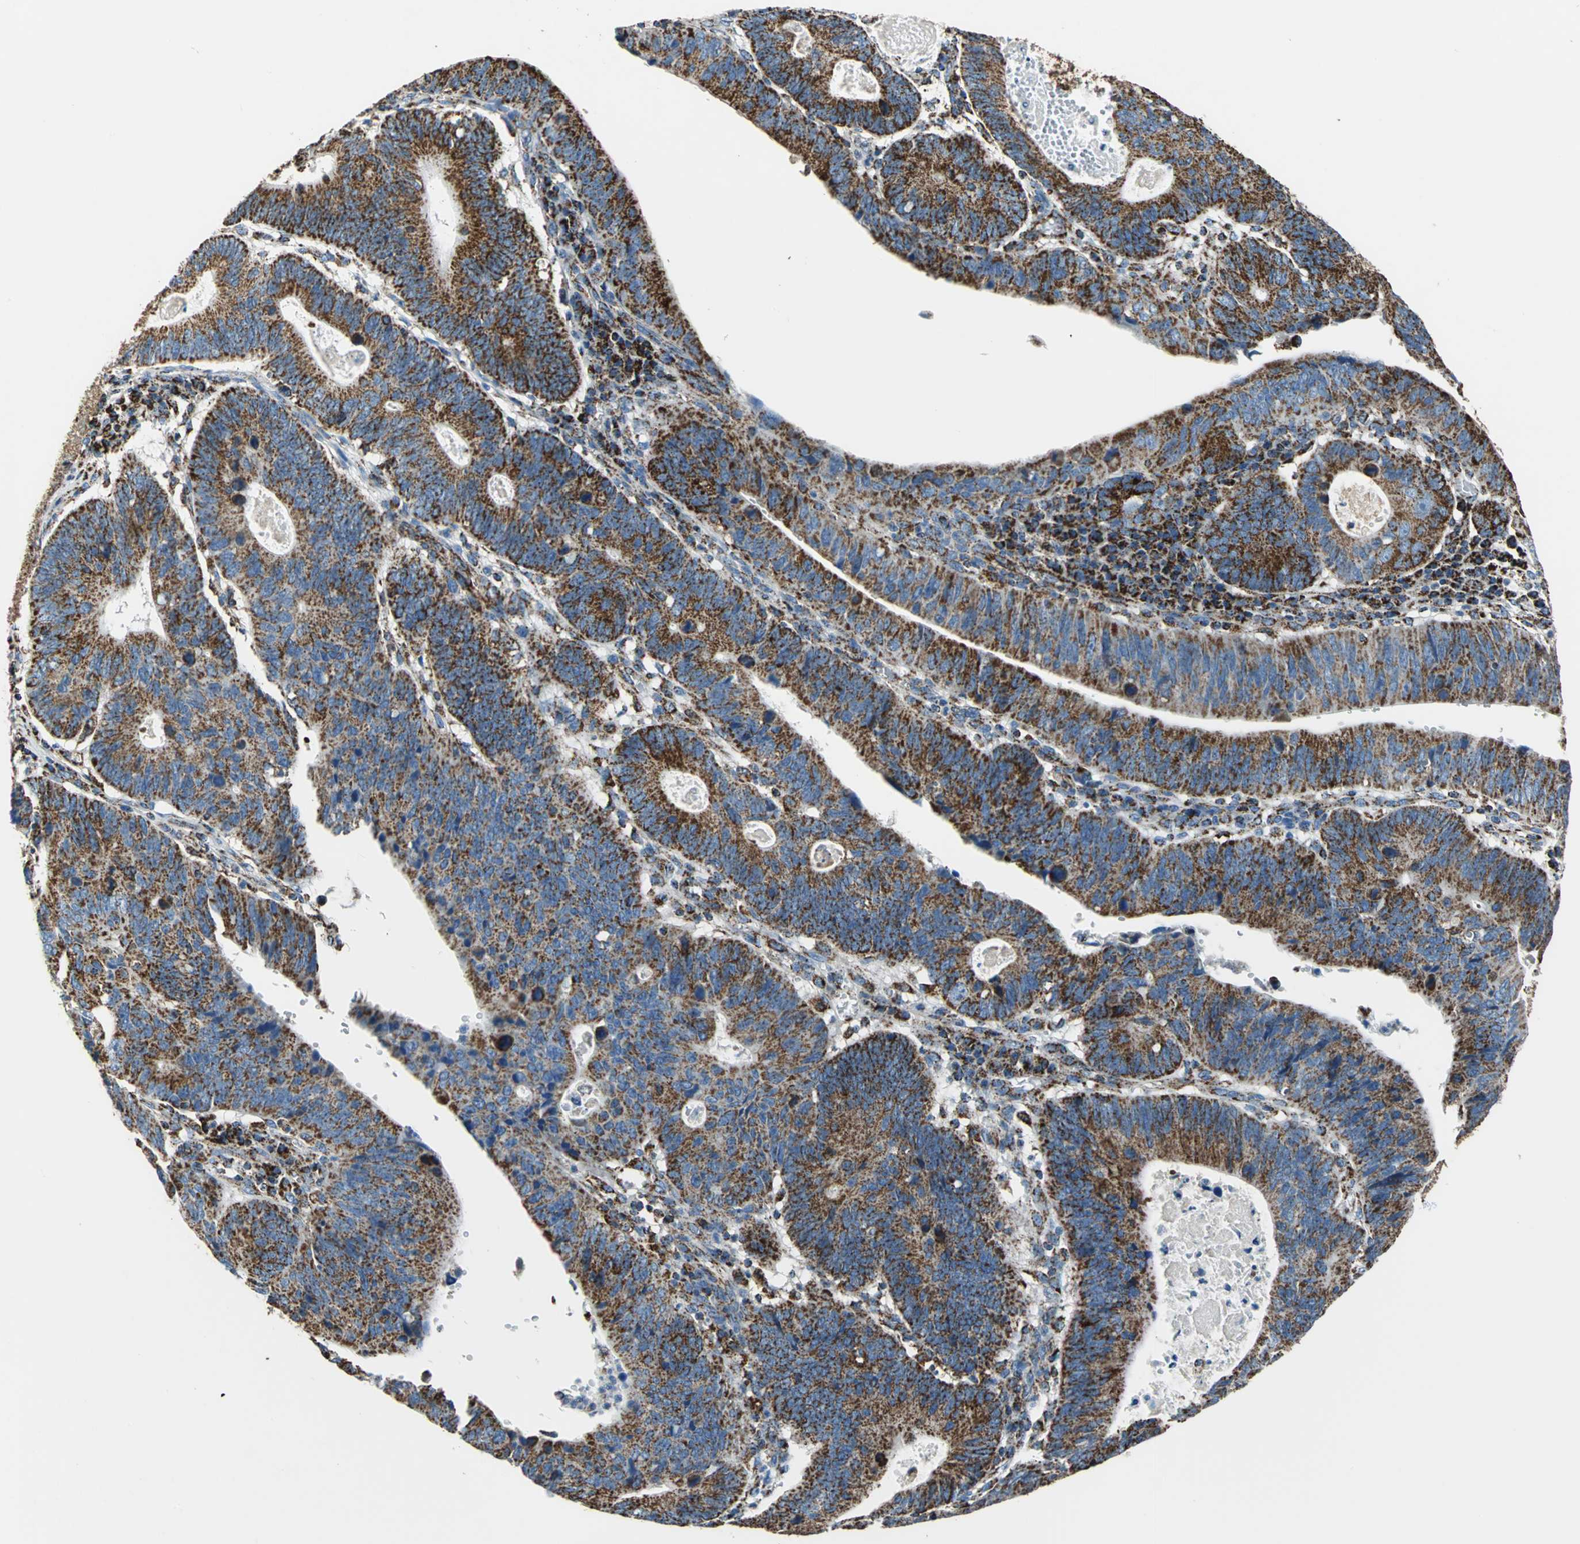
{"staining": {"intensity": "strong", "quantity": ">75%", "location": "cytoplasmic/membranous"}, "tissue": "stomach cancer", "cell_type": "Tumor cells", "image_type": "cancer", "snomed": [{"axis": "morphology", "description": "Adenocarcinoma, NOS"}, {"axis": "topography", "description": "Stomach"}], "caption": "Tumor cells display strong cytoplasmic/membranous staining in about >75% of cells in adenocarcinoma (stomach).", "gene": "ECH1", "patient": {"sex": "male", "age": 59}}